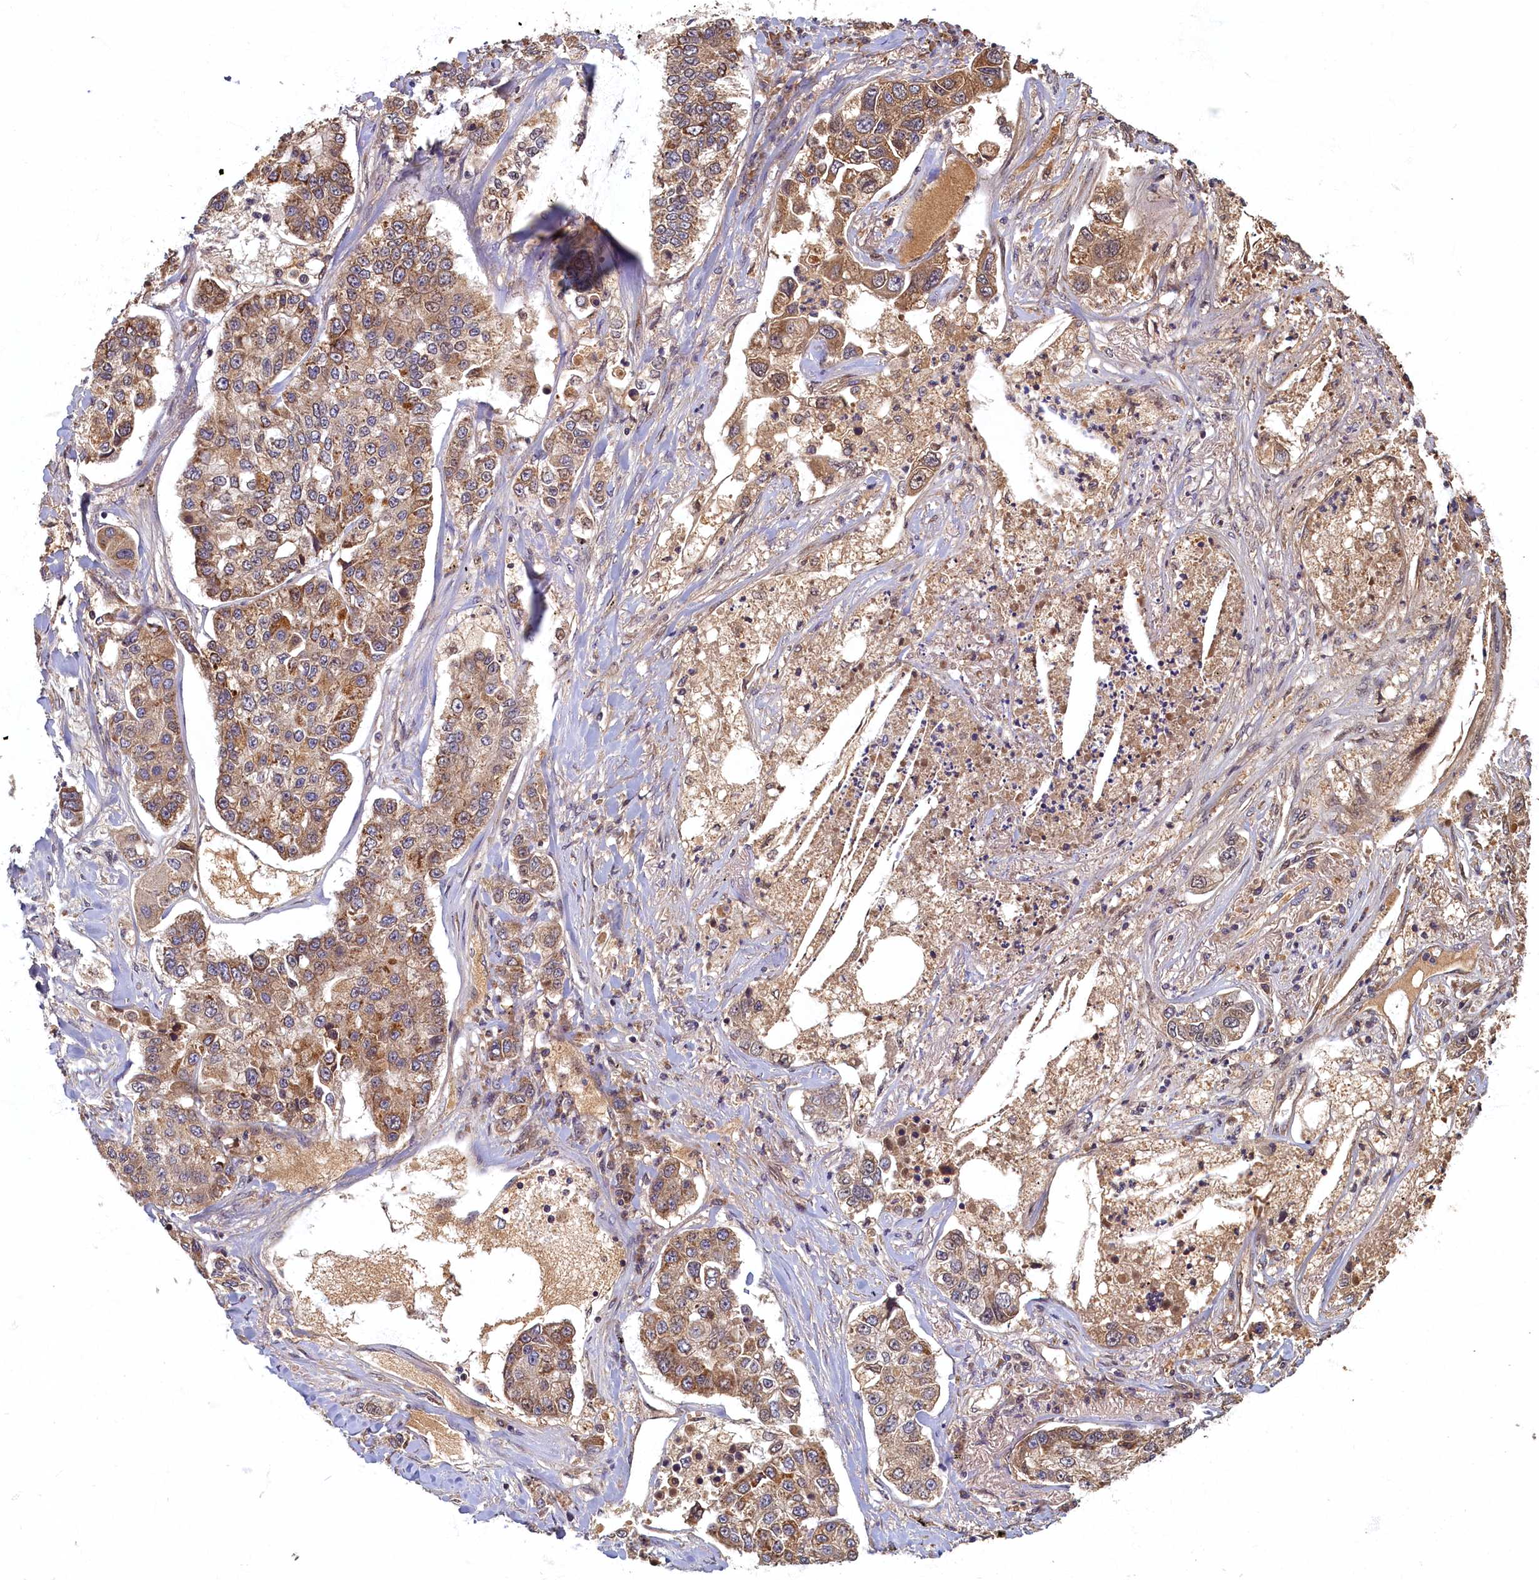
{"staining": {"intensity": "moderate", "quantity": ">75%", "location": "cytoplasmic/membranous"}, "tissue": "lung cancer", "cell_type": "Tumor cells", "image_type": "cancer", "snomed": [{"axis": "morphology", "description": "Adenocarcinoma, NOS"}, {"axis": "topography", "description": "Lung"}], "caption": "Immunohistochemical staining of lung cancer (adenocarcinoma) shows medium levels of moderate cytoplasmic/membranous protein expression in approximately >75% of tumor cells.", "gene": "LCMT2", "patient": {"sex": "male", "age": 49}}